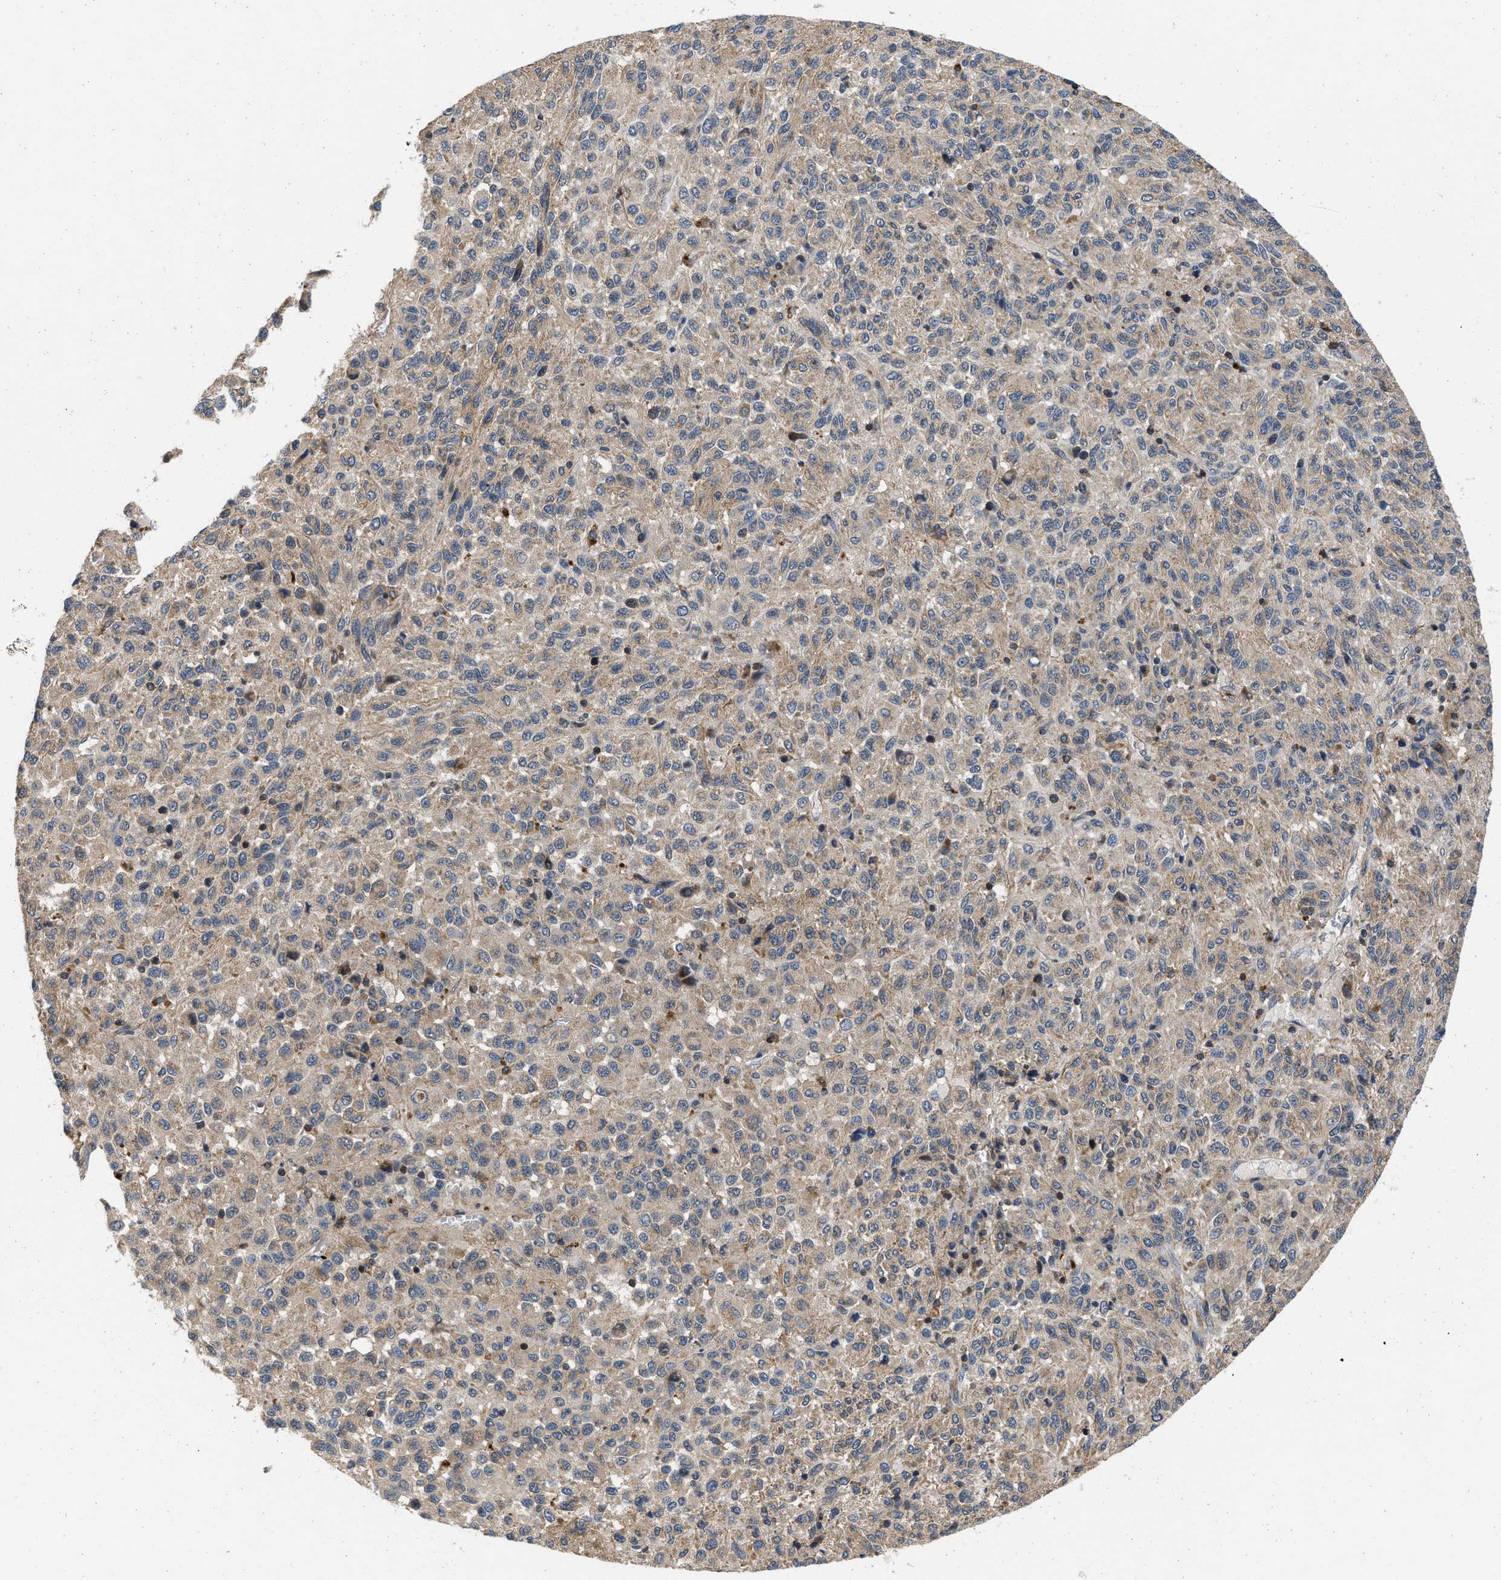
{"staining": {"intensity": "weak", "quantity": ">75%", "location": "cytoplasmic/membranous"}, "tissue": "melanoma", "cell_type": "Tumor cells", "image_type": "cancer", "snomed": [{"axis": "morphology", "description": "Malignant melanoma, Metastatic site"}, {"axis": "topography", "description": "Lung"}], "caption": "Protein expression by IHC shows weak cytoplasmic/membranous positivity in about >75% of tumor cells in malignant melanoma (metastatic site). Immunohistochemistry stains the protein of interest in brown and the nuclei are stained blue.", "gene": "PRDM14", "patient": {"sex": "male", "age": 64}}